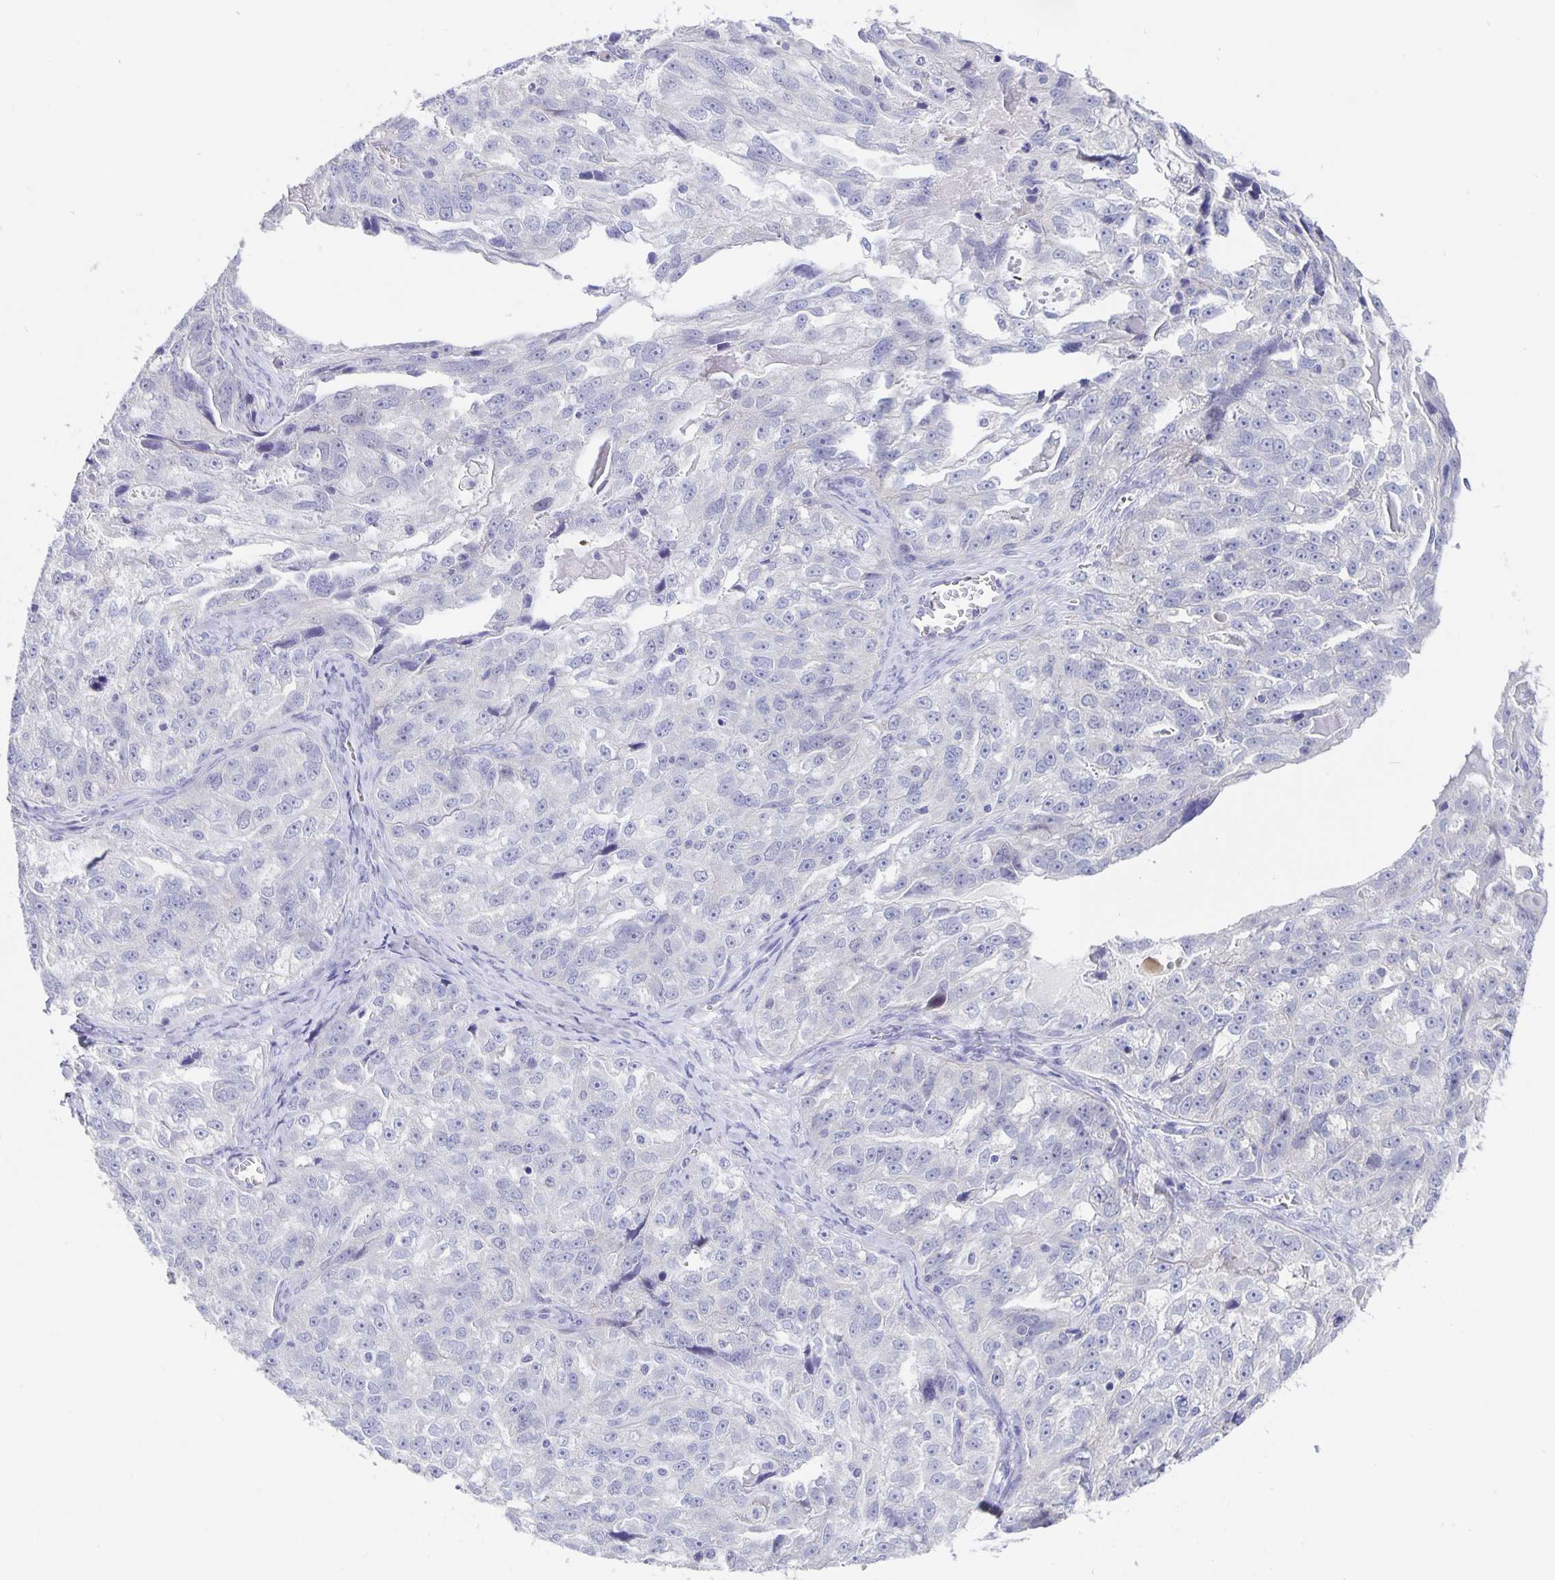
{"staining": {"intensity": "negative", "quantity": "none", "location": "none"}, "tissue": "ovarian cancer", "cell_type": "Tumor cells", "image_type": "cancer", "snomed": [{"axis": "morphology", "description": "Cystadenocarcinoma, serous, NOS"}, {"axis": "topography", "description": "Ovary"}], "caption": "Image shows no protein expression in tumor cells of serous cystadenocarcinoma (ovarian) tissue. The staining was performed using DAB to visualize the protein expression in brown, while the nuclei were stained in blue with hematoxylin (Magnification: 20x).", "gene": "ERMN", "patient": {"sex": "female", "age": 51}}